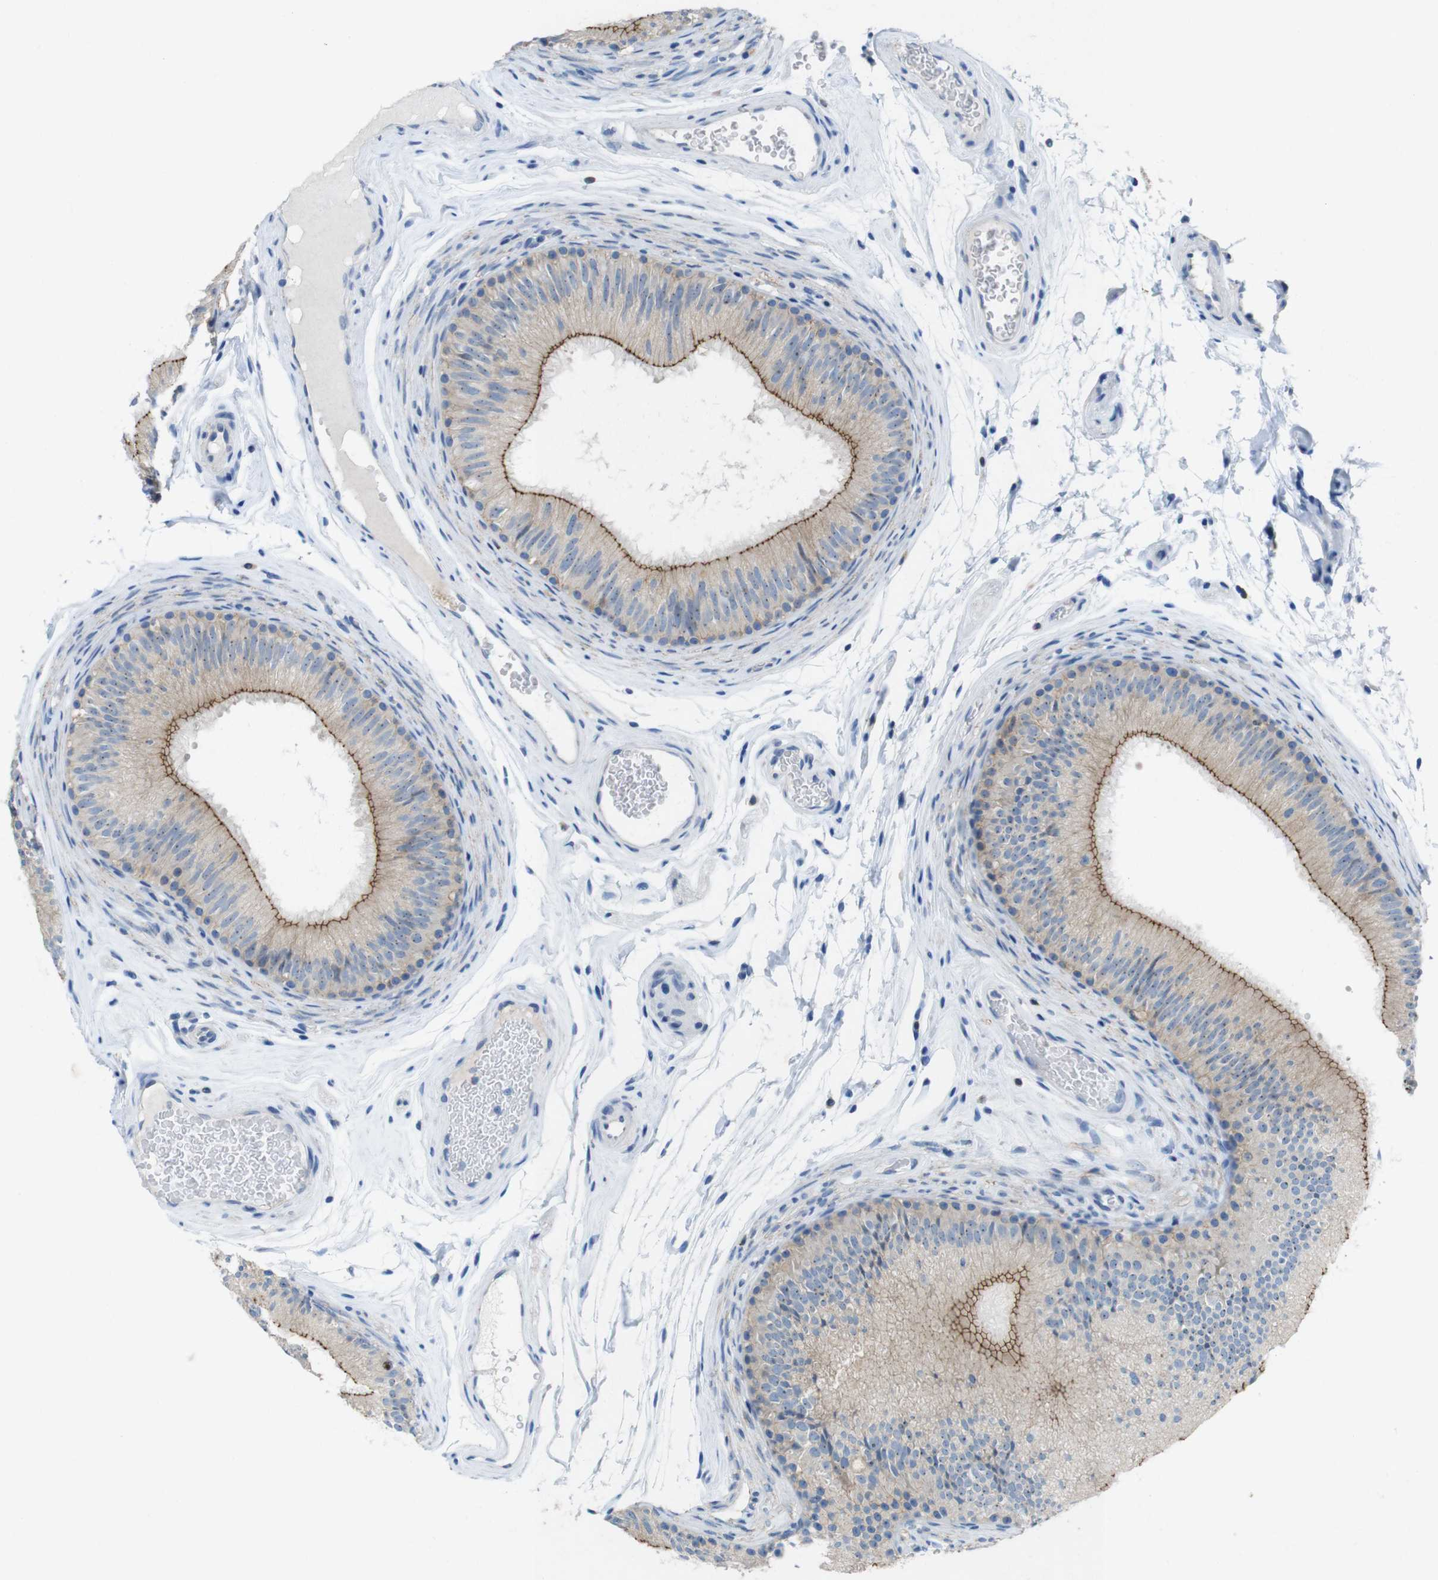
{"staining": {"intensity": "moderate", "quantity": ">75%", "location": "cytoplasmic/membranous"}, "tissue": "epididymis", "cell_type": "Glandular cells", "image_type": "normal", "snomed": [{"axis": "morphology", "description": "Normal tissue, NOS"}, {"axis": "topography", "description": "Epididymis"}], "caption": "A high-resolution micrograph shows IHC staining of unremarkable epididymis, which reveals moderate cytoplasmic/membranous staining in approximately >75% of glandular cells. The protein of interest is shown in brown color, while the nuclei are stained blue.", "gene": "TJP3", "patient": {"sex": "male", "age": 36}}